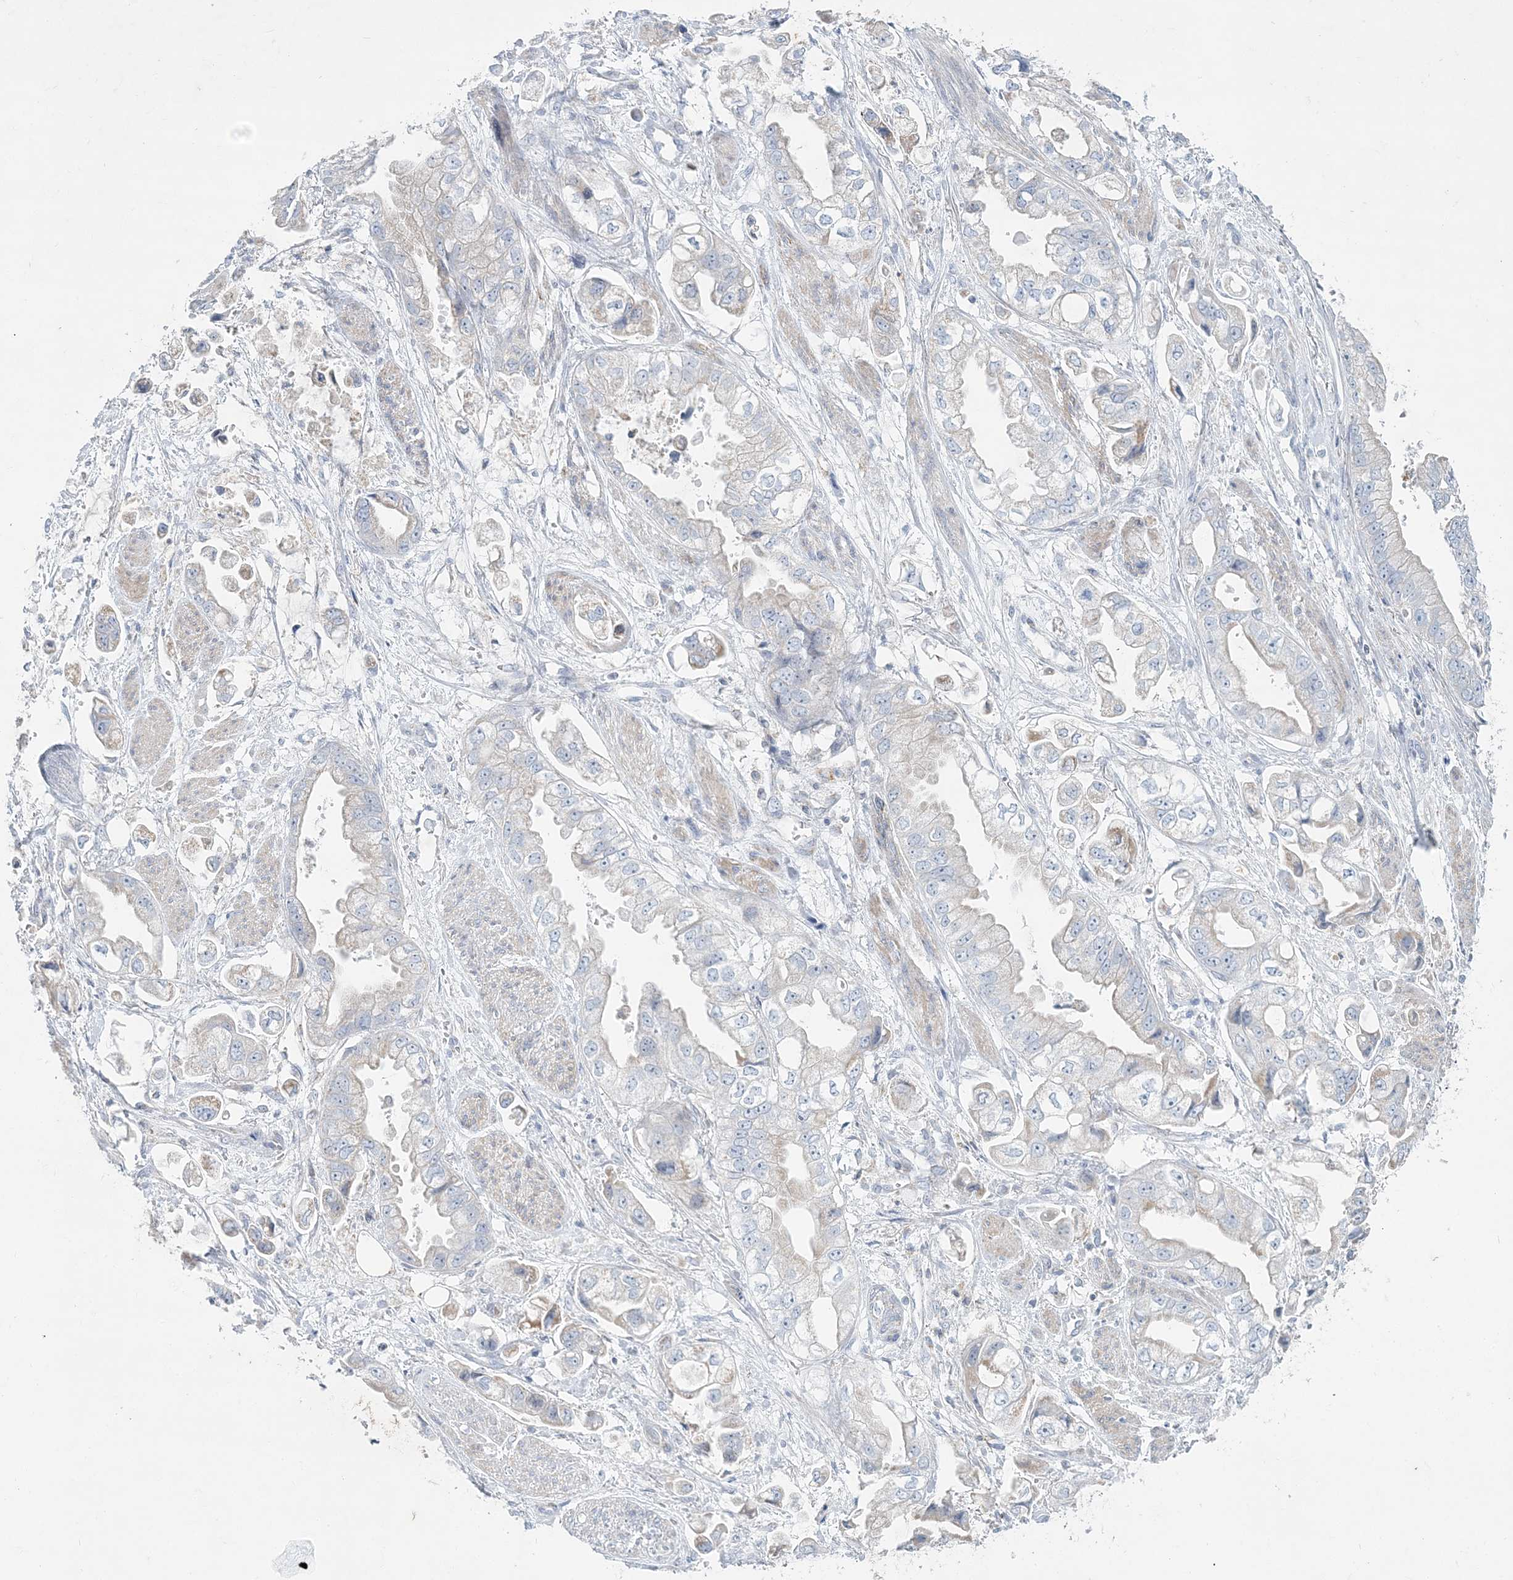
{"staining": {"intensity": "negative", "quantity": "none", "location": "none"}, "tissue": "stomach cancer", "cell_type": "Tumor cells", "image_type": "cancer", "snomed": [{"axis": "morphology", "description": "Adenocarcinoma, NOS"}, {"axis": "topography", "description": "Stomach"}], "caption": "Immunohistochemical staining of human stomach cancer demonstrates no significant positivity in tumor cells.", "gene": "TBC1D7", "patient": {"sex": "male", "age": 62}}